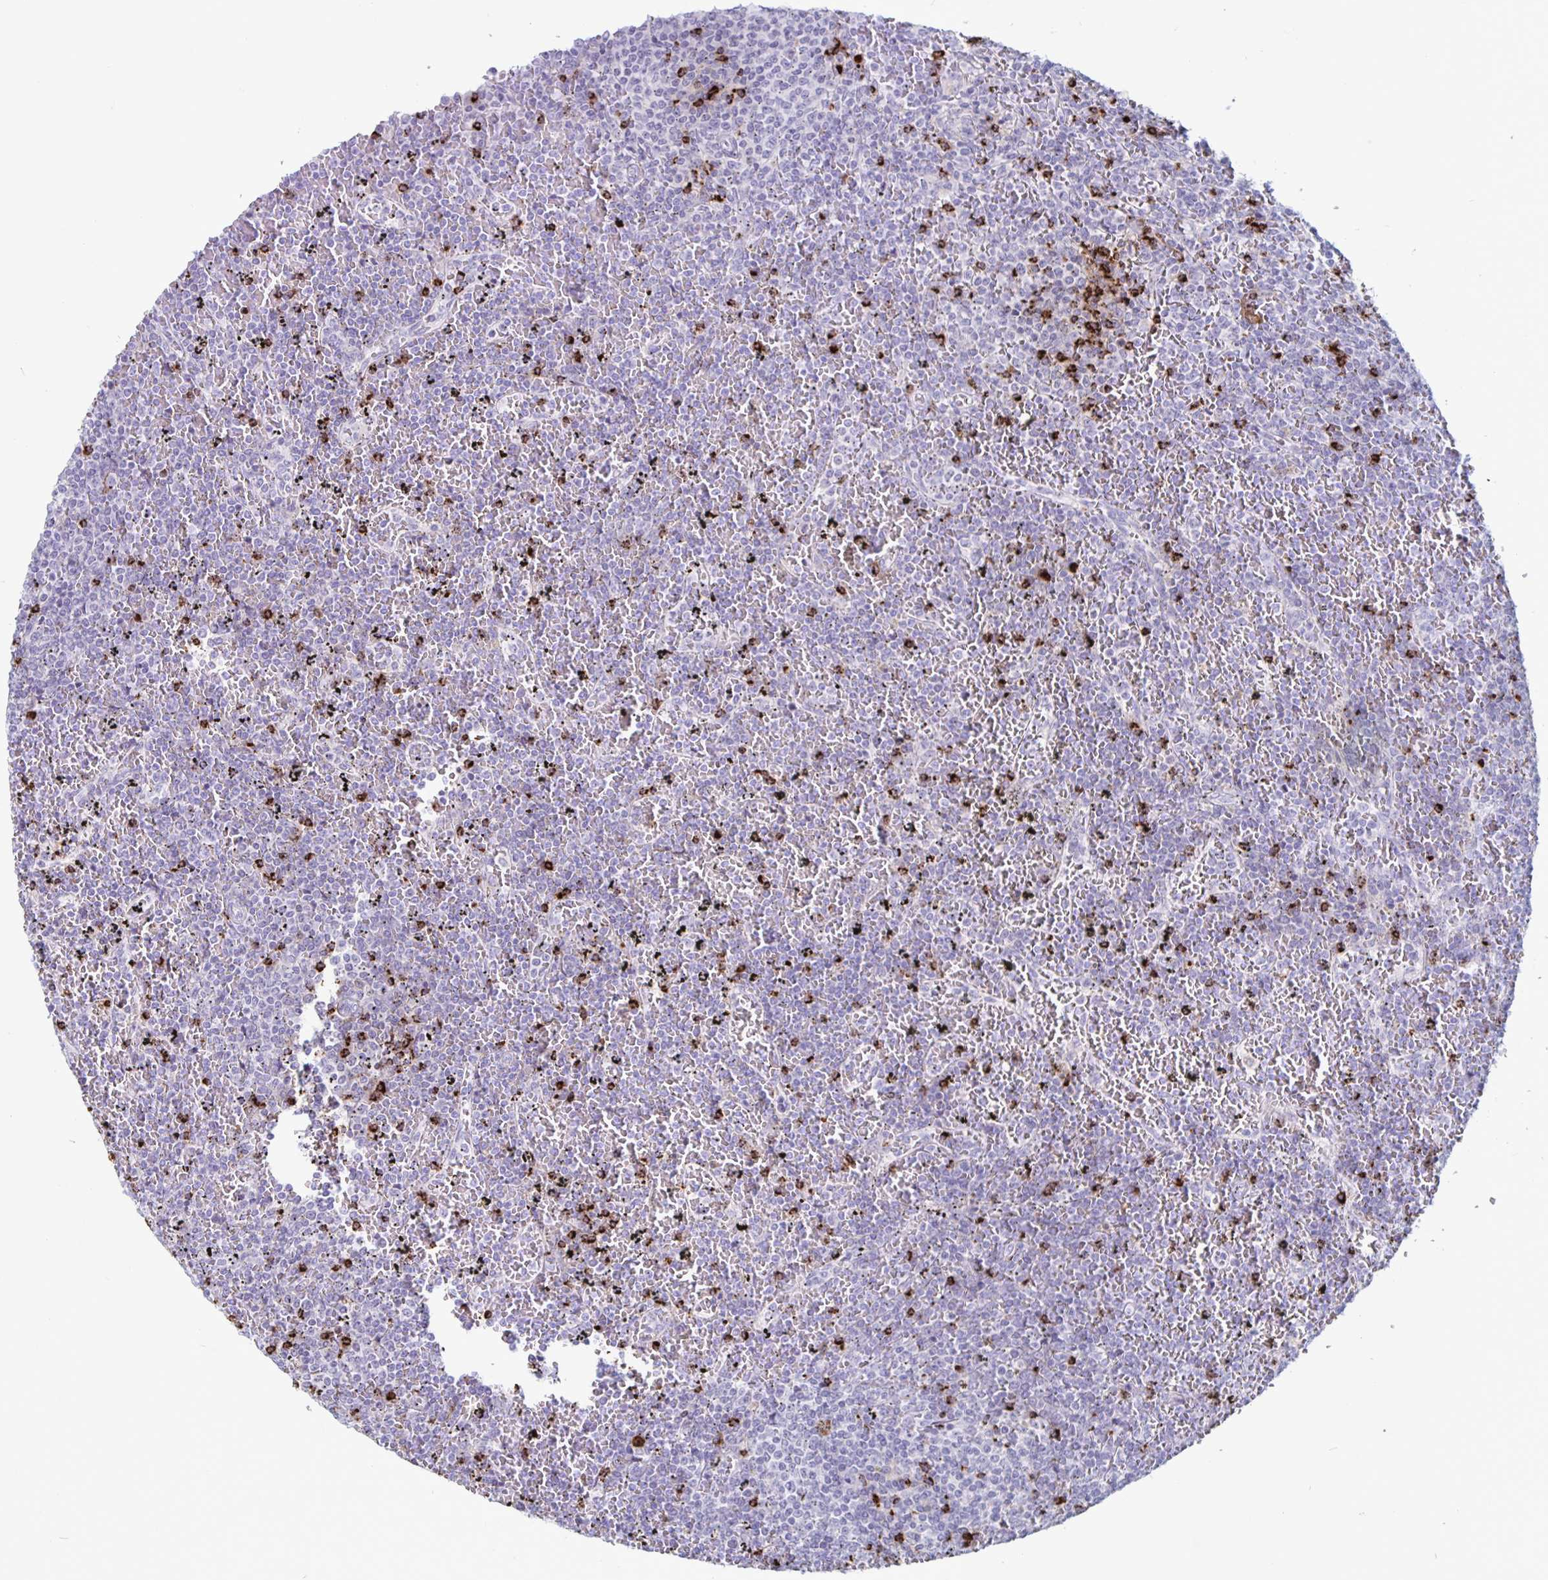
{"staining": {"intensity": "negative", "quantity": "none", "location": "none"}, "tissue": "lymphoma", "cell_type": "Tumor cells", "image_type": "cancer", "snomed": [{"axis": "morphology", "description": "Malignant lymphoma, non-Hodgkin's type, Low grade"}, {"axis": "topography", "description": "Spleen"}], "caption": "An IHC photomicrograph of lymphoma is shown. There is no staining in tumor cells of lymphoma. (DAB (3,3'-diaminobenzidine) immunohistochemistry with hematoxylin counter stain).", "gene": "GZMK", "patient": {"sex": "female", "age": 77}}